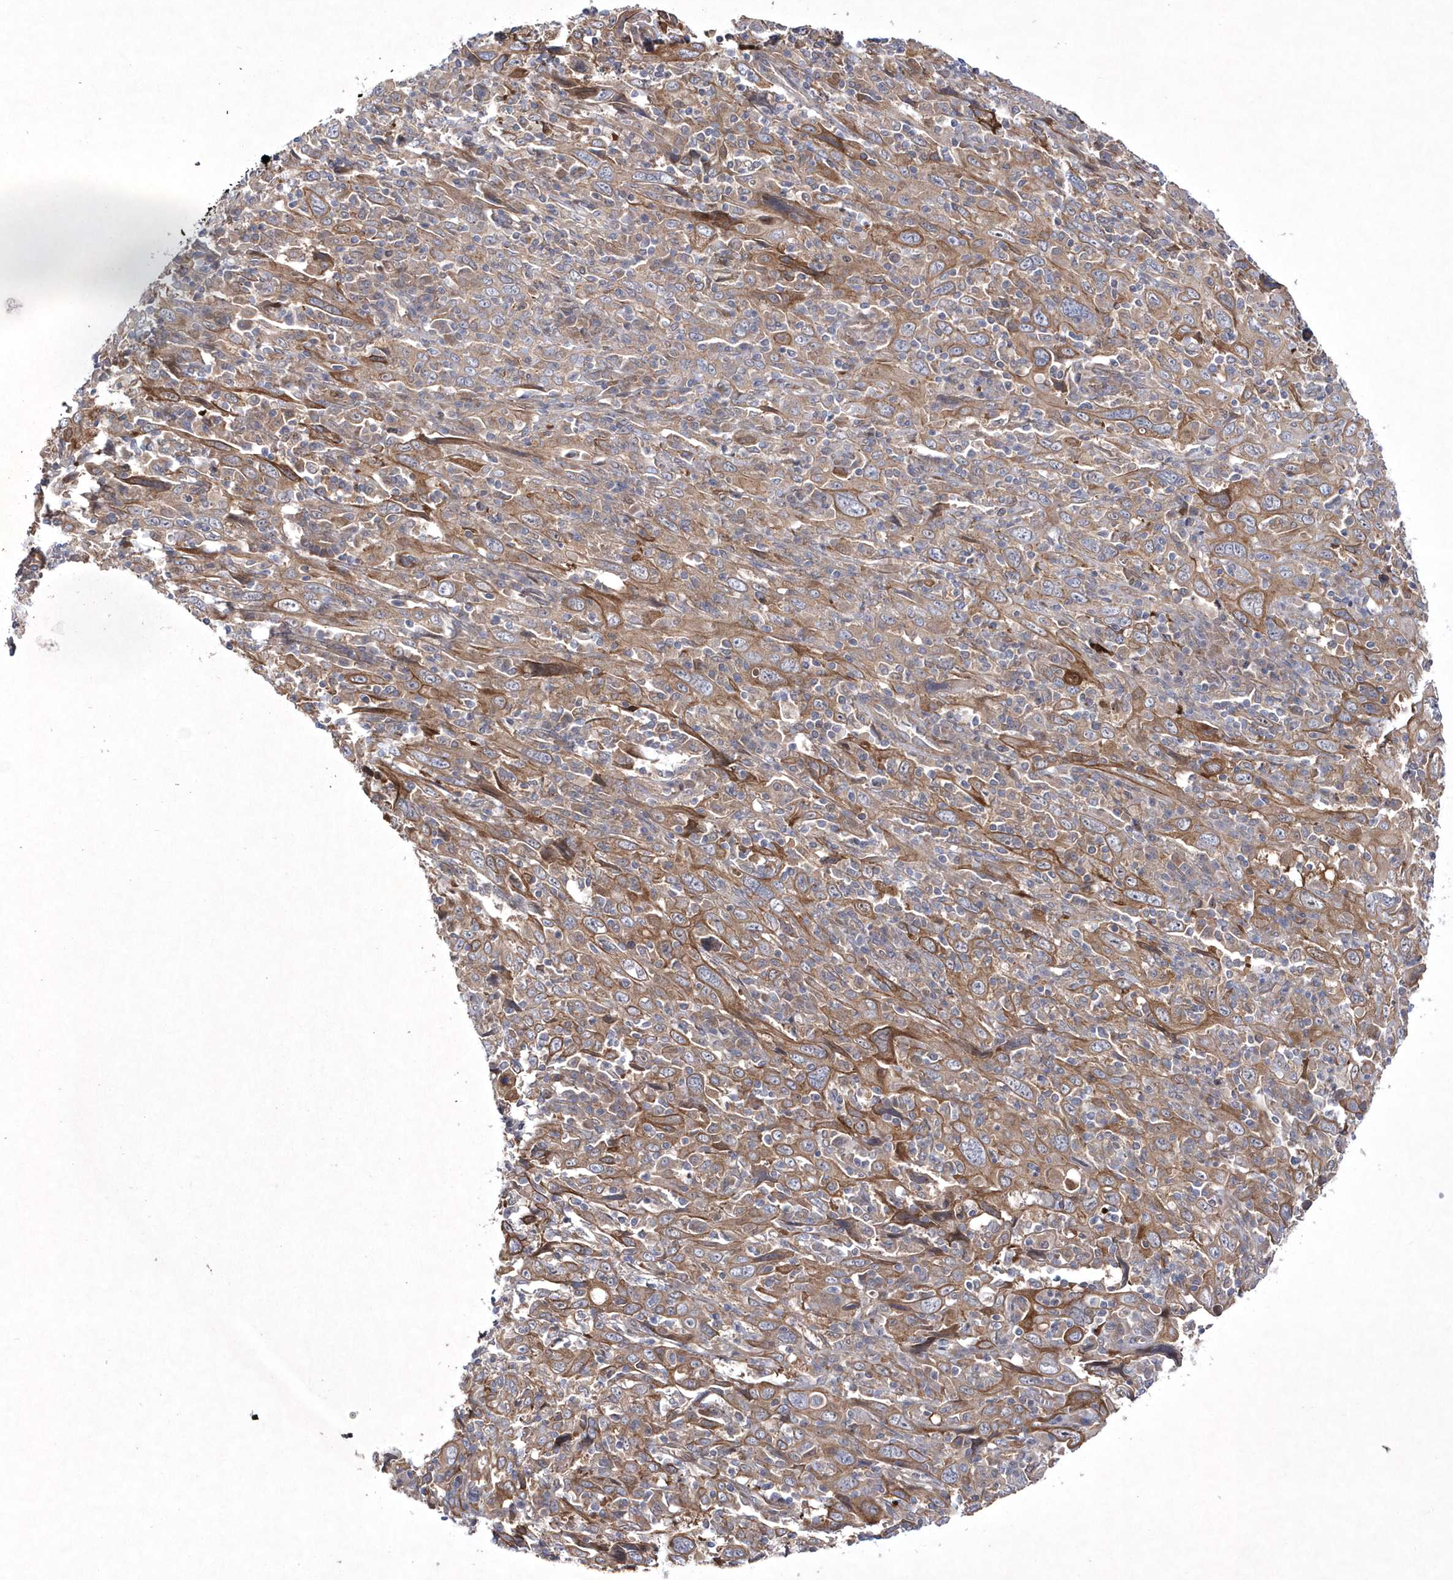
{"staining": {"intensity": "moderate", "quantity": ">75%", "location": "cytoplasmic/membranous"}, "tissue": "cervical cancer", "cell_type": "Tumor cells", "image_type": "cancer", "snomed": [{"axis": "morphology", "description": "Squamous cell carcinoma, NOS"}, {"axis": "topography", "description": "Cervix"}], "caption": "Cervical cancer was stained to show a protein in brown. There is medium levels of moderate cytoplasmic/membranous staining in about >75% of tumor cells.", "gene": "DSPP", "patient": {"sex": "female", "age": 46}}